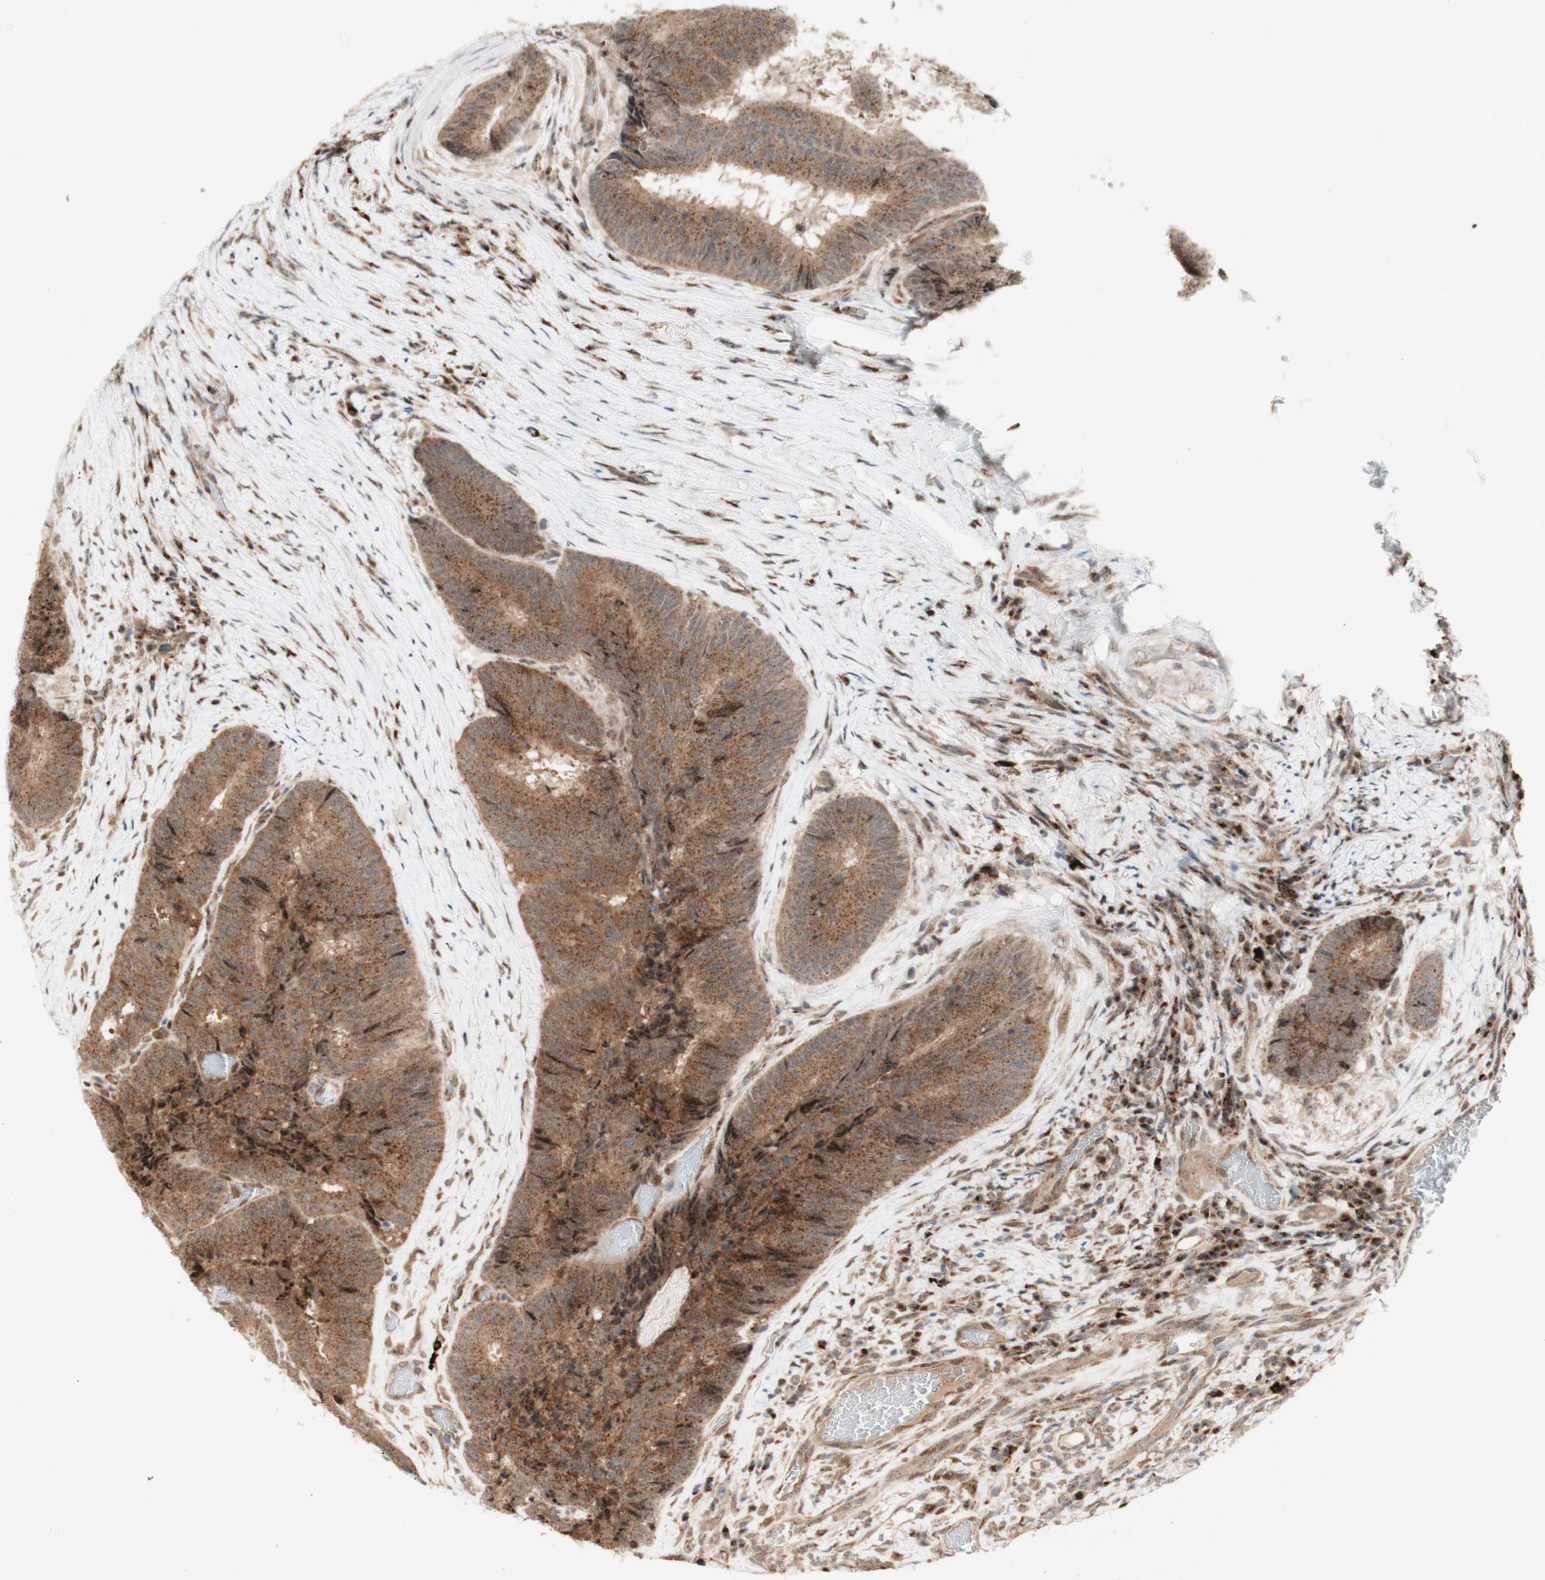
{"staining": {"intensity": "moderate", "quantity": ">75%", "location": "cytoplasmic/membranous"}, "tissue": "colorectal cancer", "cell_type": "Tumor cells", "image_type": "cancer", "snomed": [{"axis": "morphology", "description": "Adenocarcinoma, NOS"}, {"axis": "topography", "description": "Rectum"}], "caption": "Protein staining of colorectal cancer (adenocarcinoma) tissue demonstrates moderate cytoplasmic/membranous staining in approximately >75% of tumor cells.", "gene": "CYLD", "patient": {"sex": "male", "age": 72}}